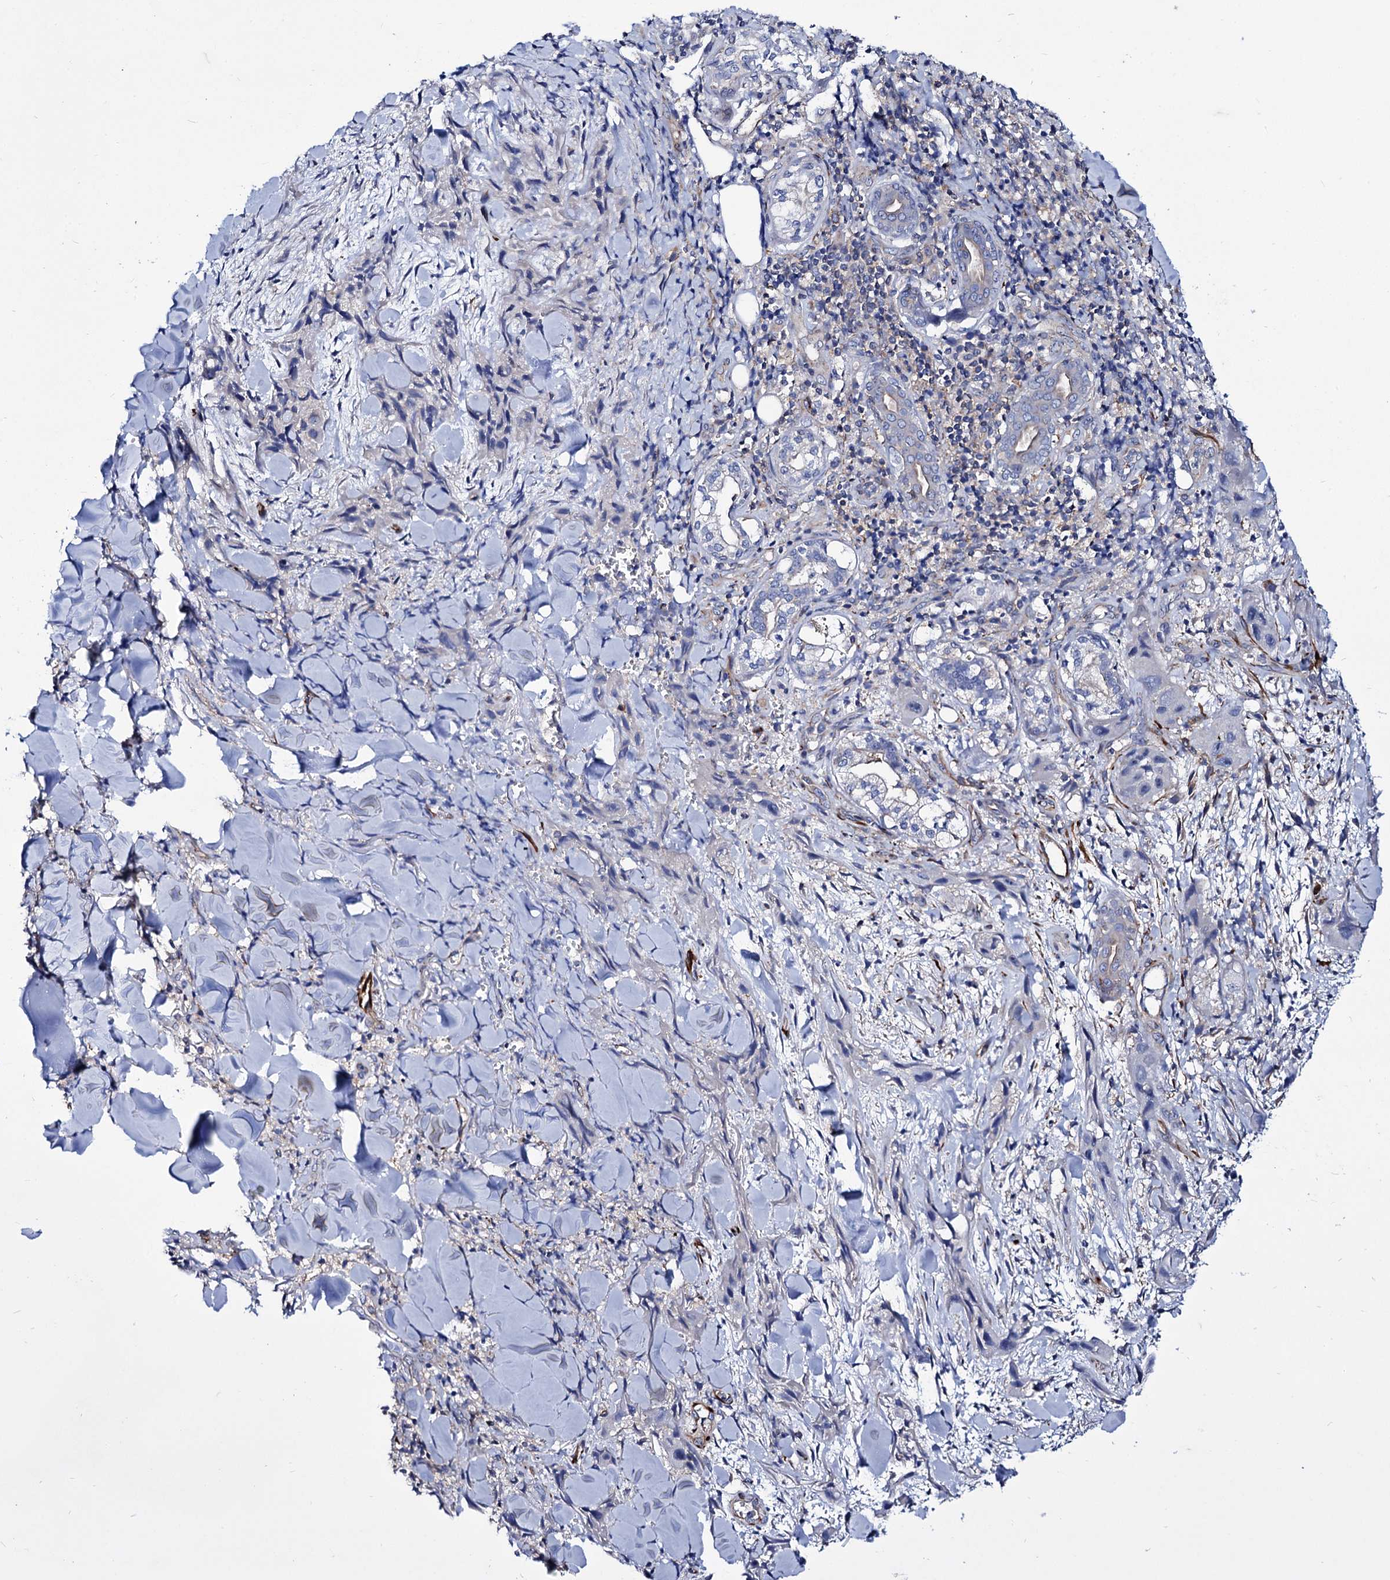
{"staining": {"intensity": "negative", "quantity": "none", "location": "none"}, "tissue": "skin cancer", "cell_type": "Tumor cells", "image_type": "cancer", "snomed": [{"axis": "morphology", "description": "Squamous cell carcinoma, NOS"}, {"axis": "topography", "description": "Skin"}, {"axis": "topography", "description": "Subcutis"}], "caption": "IHC image of neoplastic tissue: squamous cell carcinoma (skin) stained with DAB (3,3'-diaminobenzidine) reveals no significant protein staining in tumor cells. (DAB IHC visualized using brightfield microscopy, high magnification).", "gene": "AXL", "patient": {"sex": "male", "age": 73}}